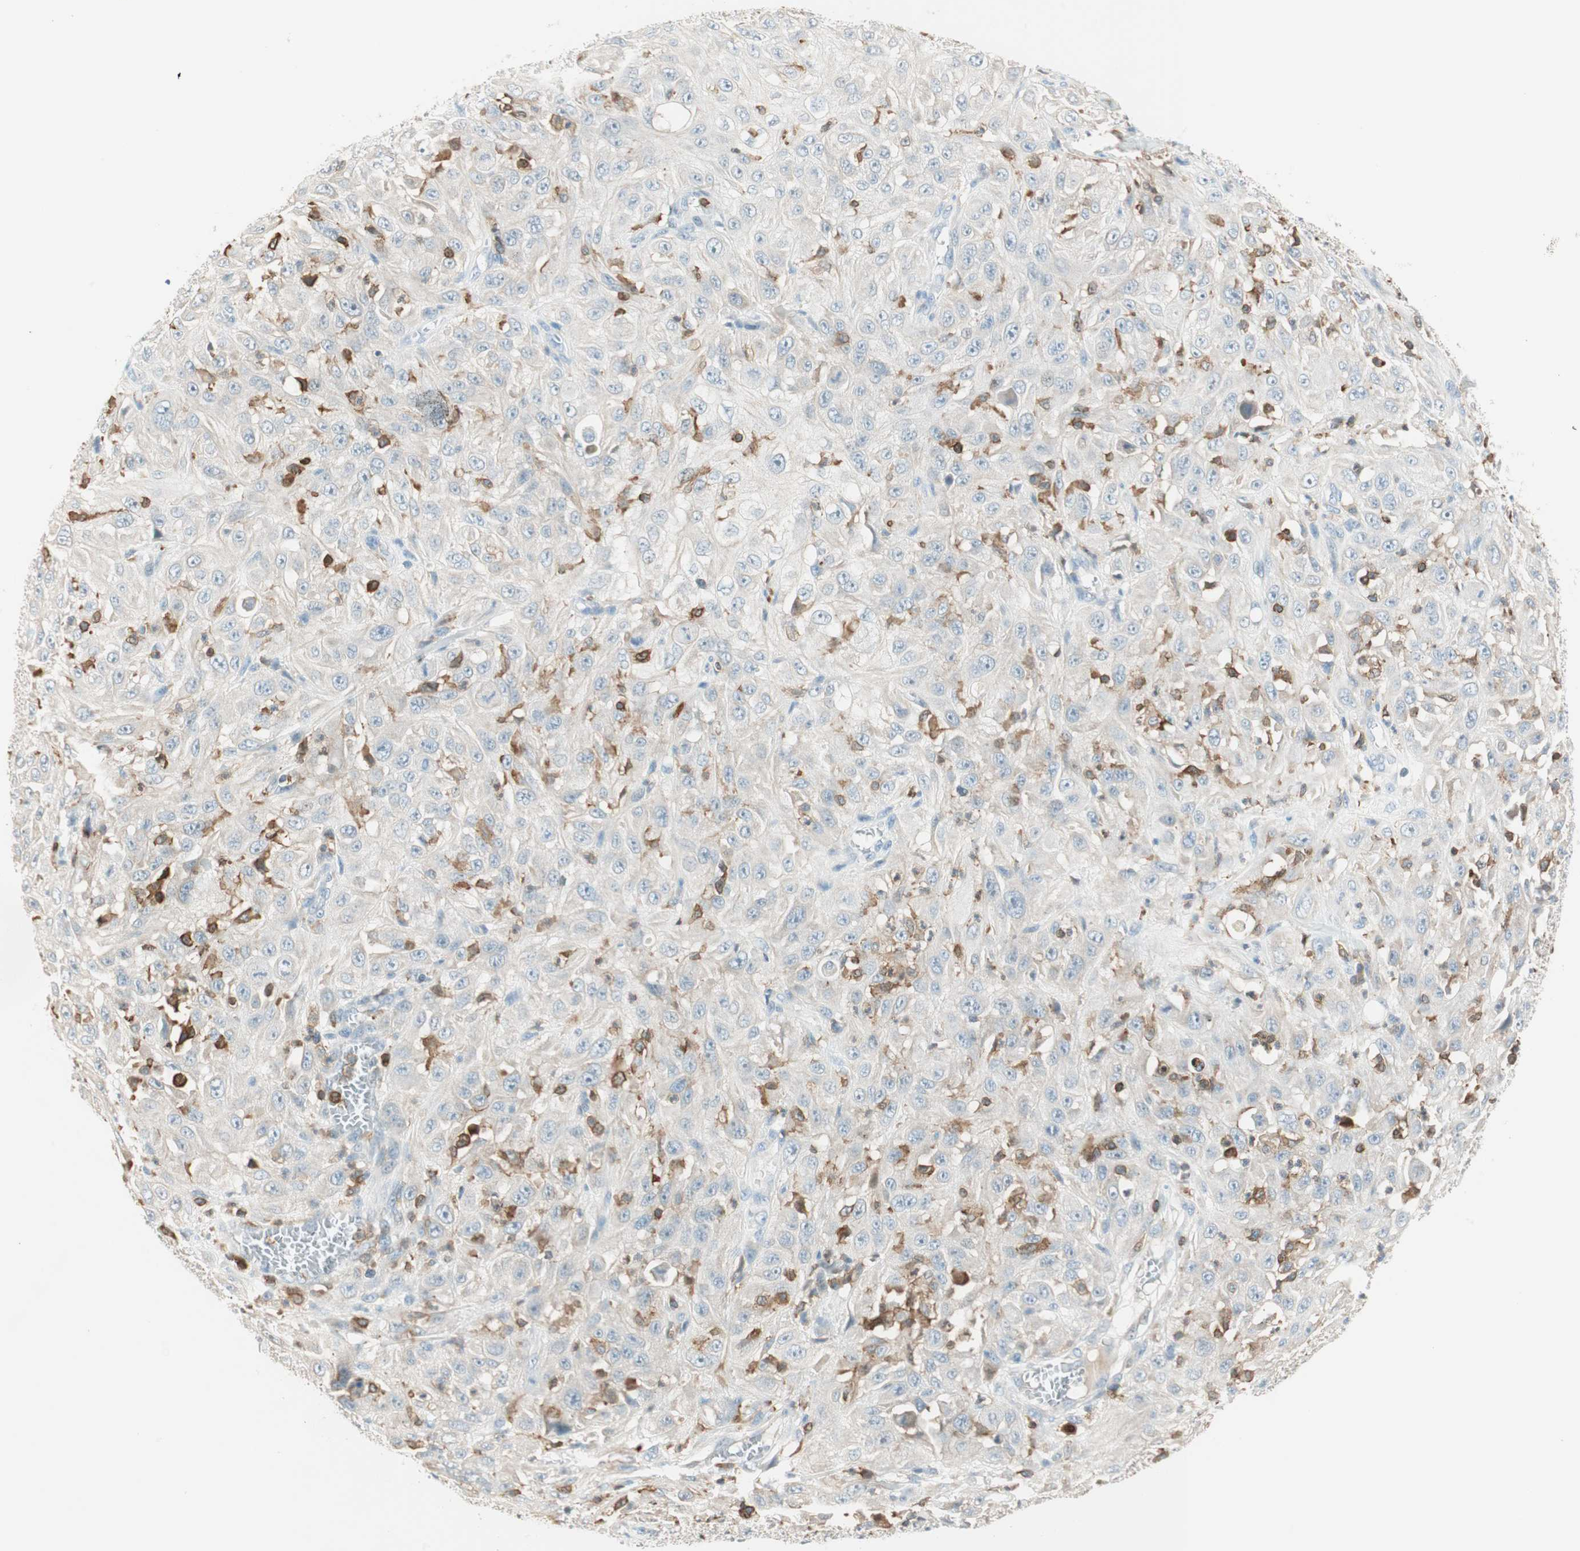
{"staining": {"intensity": "weak", "quantity": "25%-75%", "location": "cytoplasmic/membranous"}, "tissue": "skin cancer", "cell_type": "Tumor cells", "image_type": "cancer", "snomed": [{"axis": "morphology", "description": "Squamous cell carcinoma, NOS"}, {"axis": "morphology", "description": "Squamous cell carcinoma, metastatic, NOS"}, {"axis": "topography", "description": "Skin"}, {"axis": "topography", "description": "Lymph node"}], "caption": "Brown immunohistochemical staining in human skin cancer (metastatic squamous cell carcinoma) reveals weak cytoplasmic/membranous positivity in about 25%-75% of tumor cells.", "gene": "HPGD", "patient": {"sex": "male", "age": 75}}